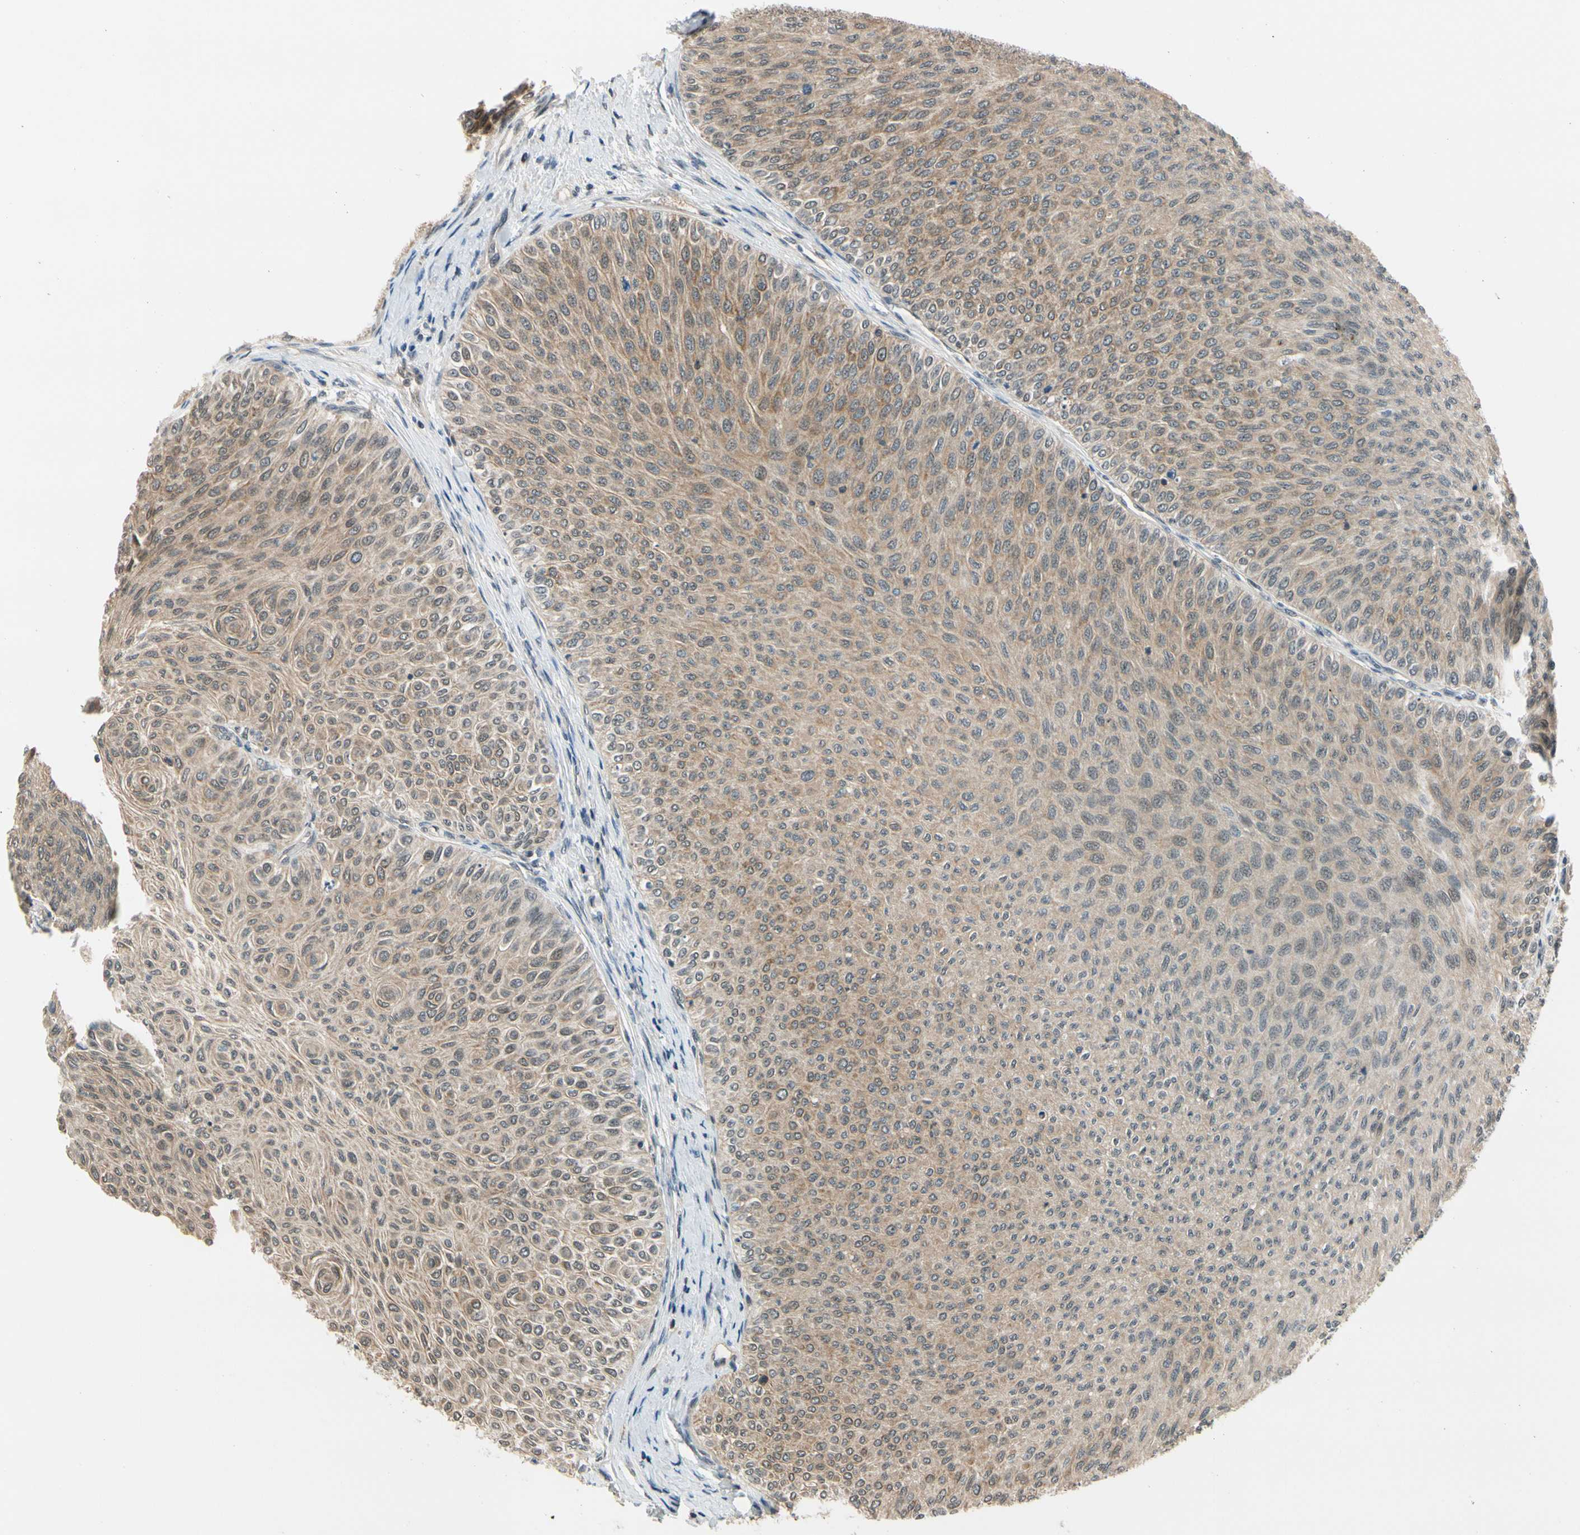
{"staining": {"intensity": "weak", "quantity": ">75%", "location": "cytoplasmic/membranous"}, "tissue": "urothelial cancer", "cell_type": "Tumor cells", "image_type": "cancer", "snomed": [{"axis": "morphology", "description": "Urothelial carcinoma, Low grade"}, {"axis": "topography", "description": "Urinary bladder"}], "caption": "DAB immunohistochemical staining of human urothelial cancer shows weak cytoplasmic/membranous protein positivity in approximately >75% of tumor cells. The staining is performed using DAB (3,3'-diaminobenzidine) brown chromogen to label protein expression. The nuclei are counter-stained blue using hematoxylin.", "gene": "TAF12", "patient": {"sex": "male", "age": 78}}